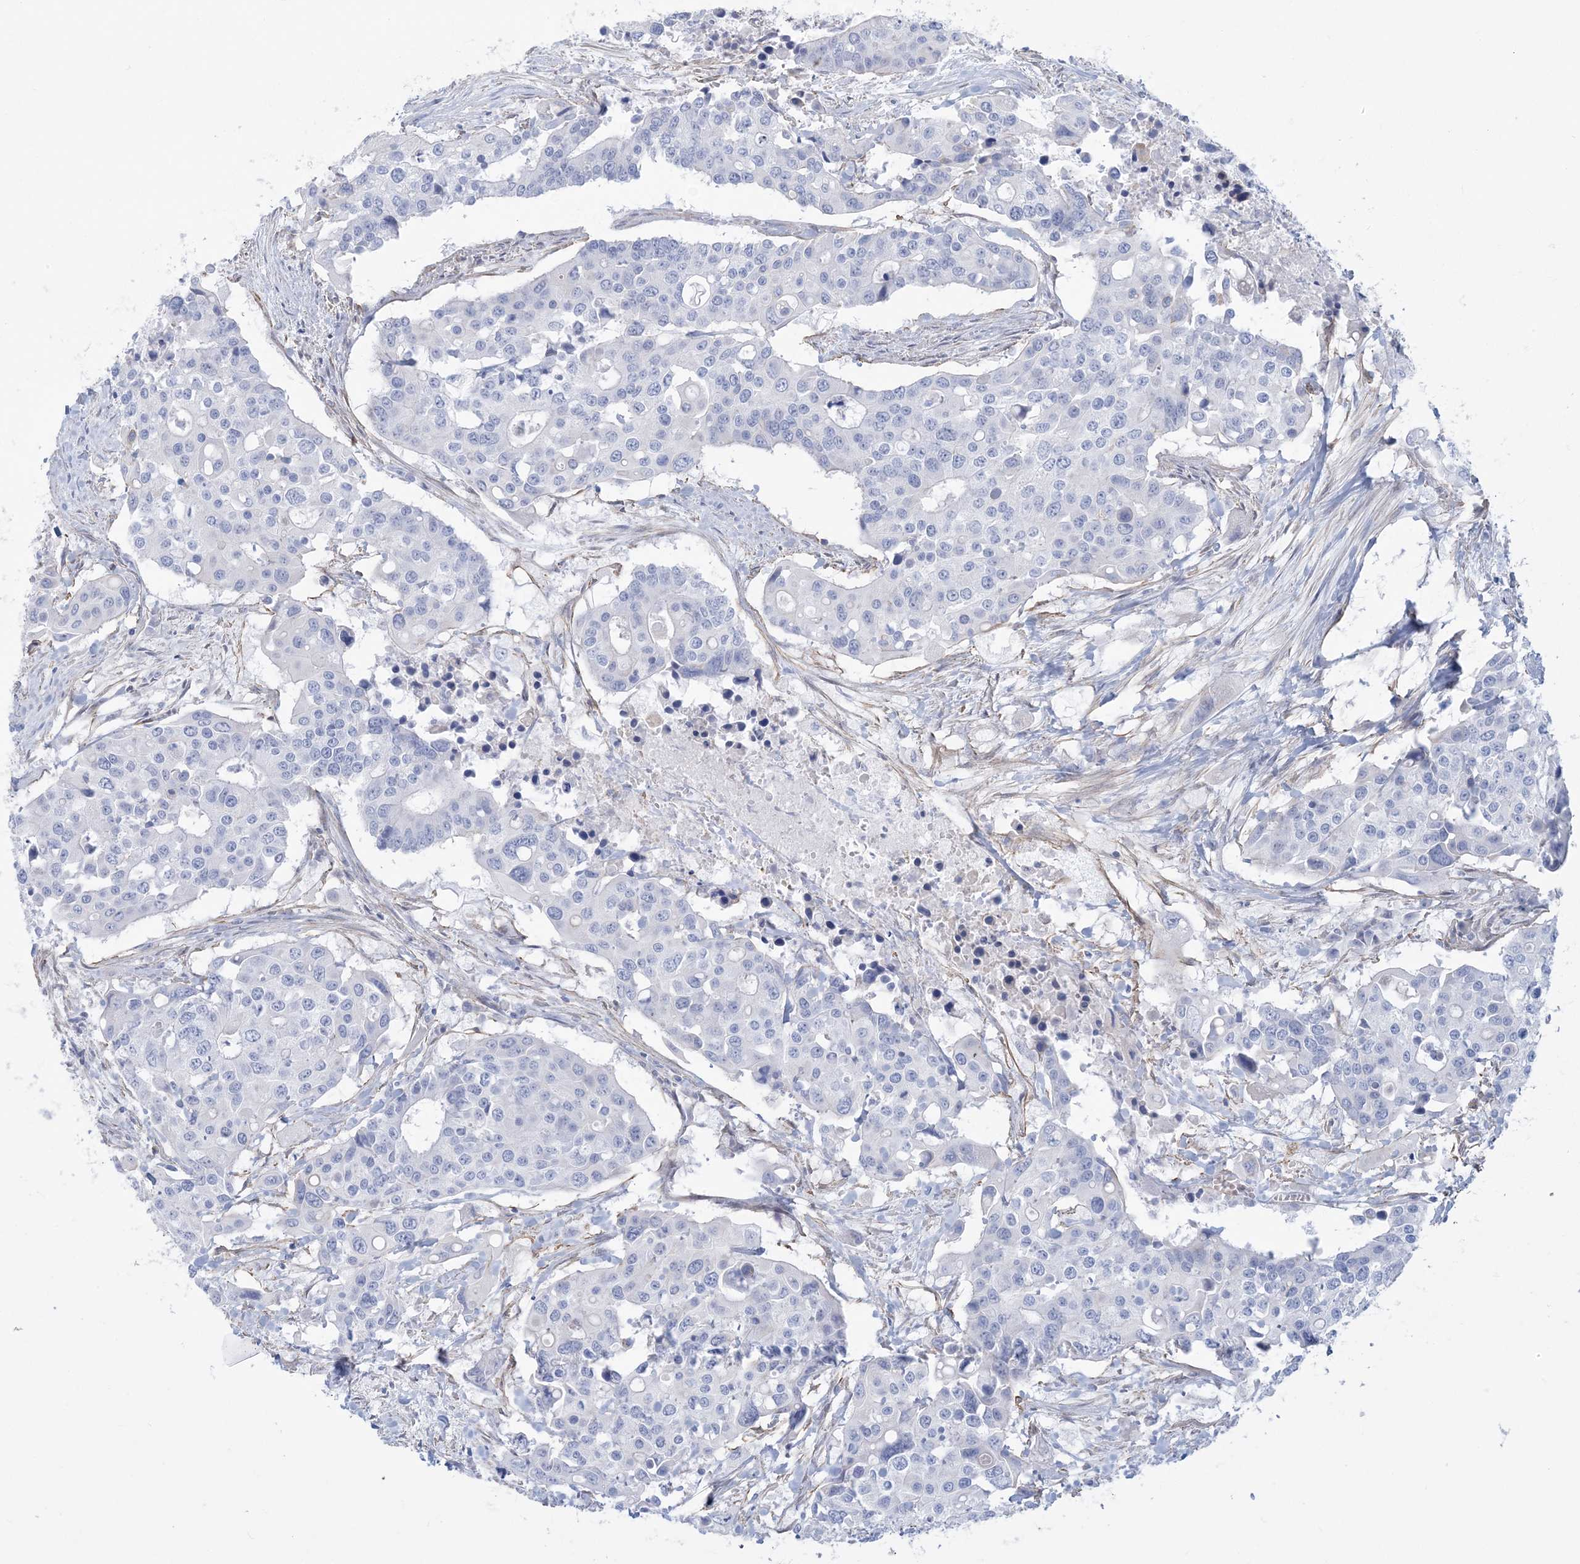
{"staining": {"intensity": "negative", "quantity": "none", "location": "none"}, "tissue": "colorectal cancer", "cell_type": "Tumor cells", "image_type": "cancer", "snomed": [{"axis": "morphology", "description": "Adenocarcinoma, NOS"}, {"axis": "topography", "description": "Colon"}], "caption": "Histopathology image shows no protein staining in tumor cells of colorectal cancer (adenocarcinoma) tissue. (DAB (3,3'-diaminobenzidine) immunohistochemistry, high magnification).", "gene": "AGXT", "patient": {"sex": "male", "age": 77}}